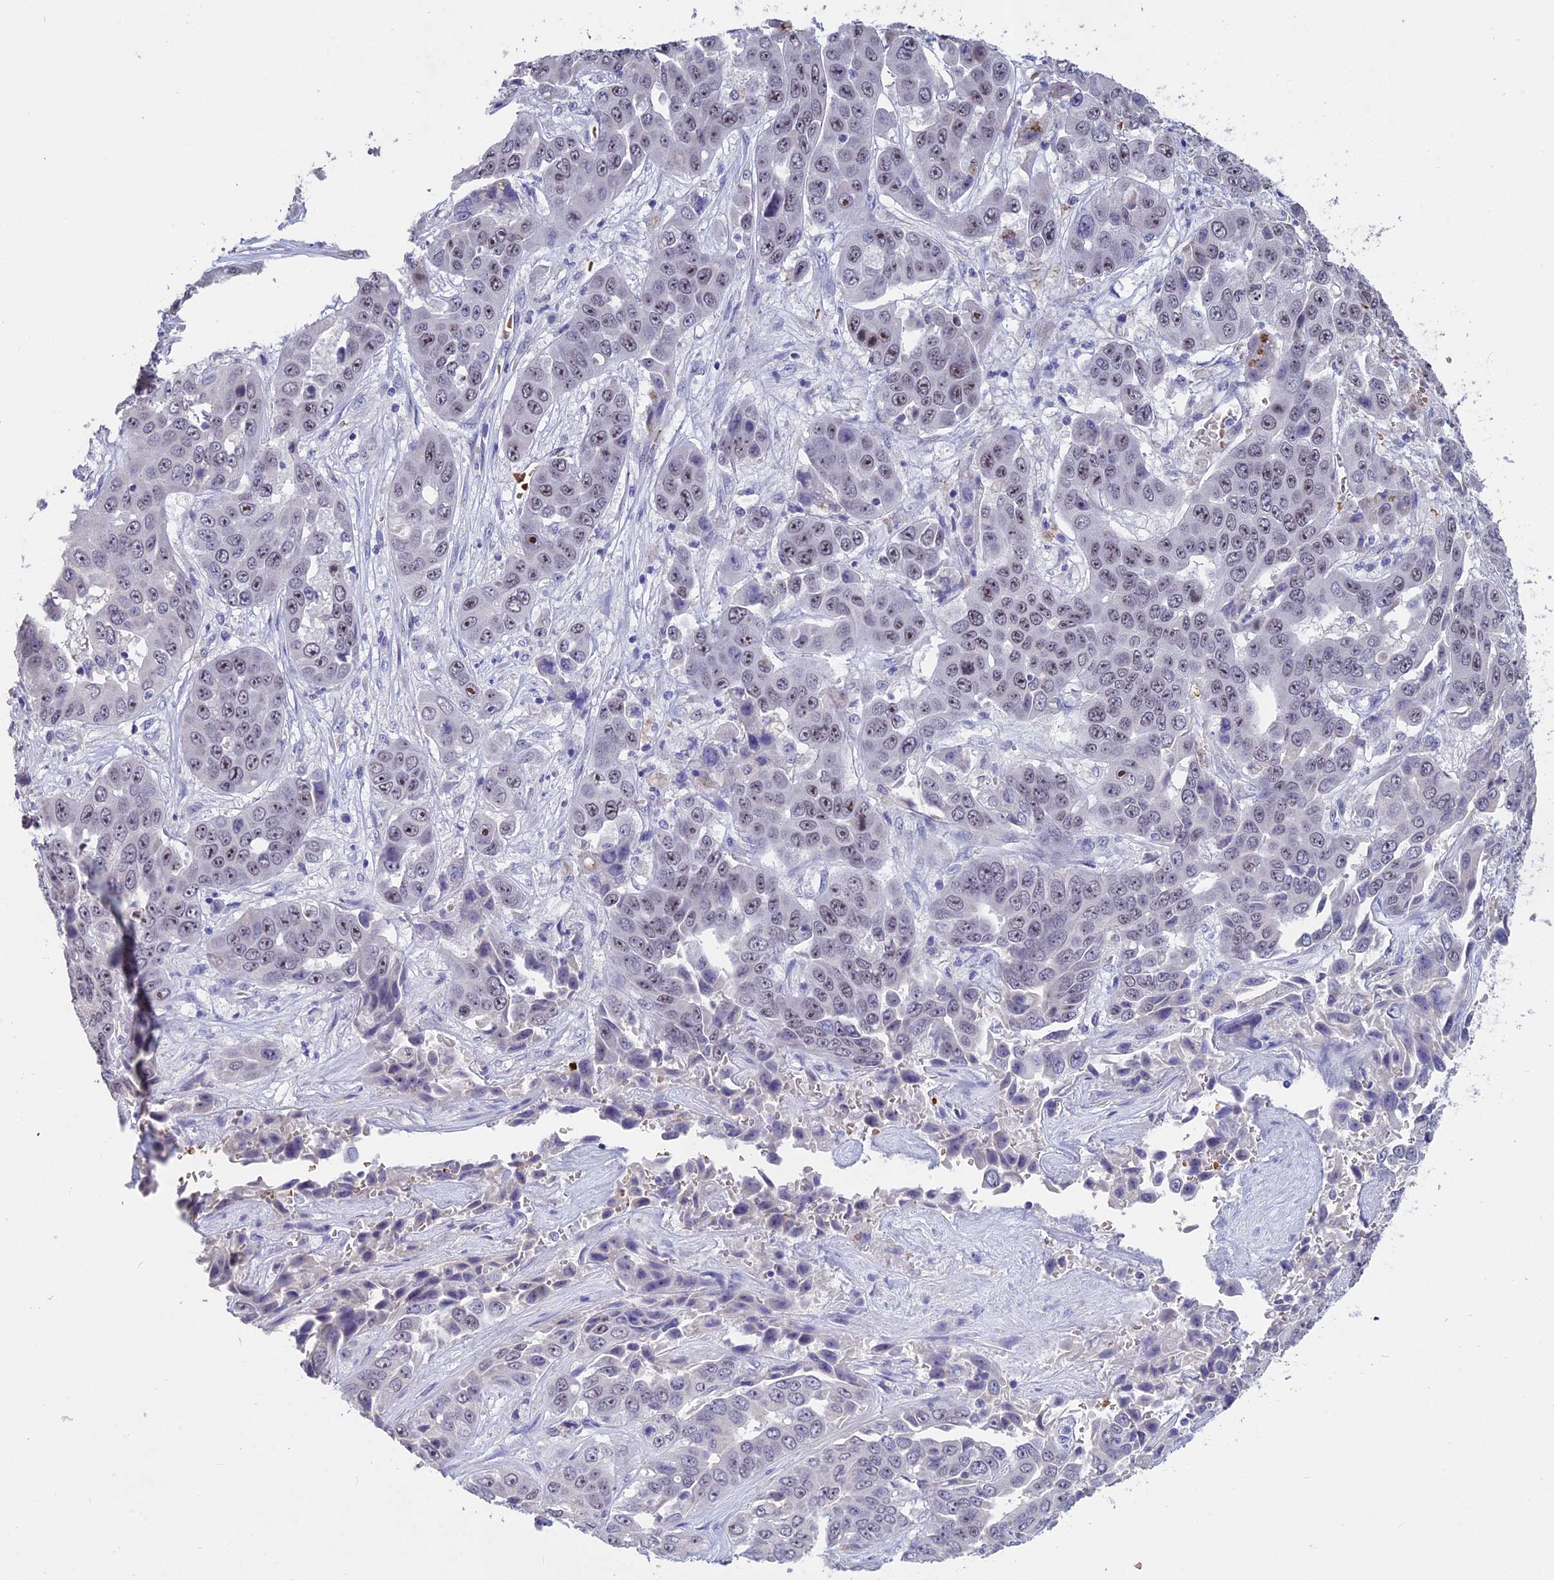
{"staining": {"intensity": "moderate", "quantity": "25%-75%", "location": "nuclear"}, "tissue": "liver cancer", "cell_type": "Tumor cells", "image_type": "cancer", "snomed": [{"axis": "morphology", "description": "Cholangiocarcinoma"}, {"axis": "topography", "description": "Liver"}], "caption": "Immunohistochemistry (IHC) histopathology image of human liver cancer stained for a protein (brown), which demonstrates medium levels of moderate nuclear staining in approximately 25%-75% of tumor cells.", "gene": "KNOP1", "patient": {"sex": "female", "age": 52}}